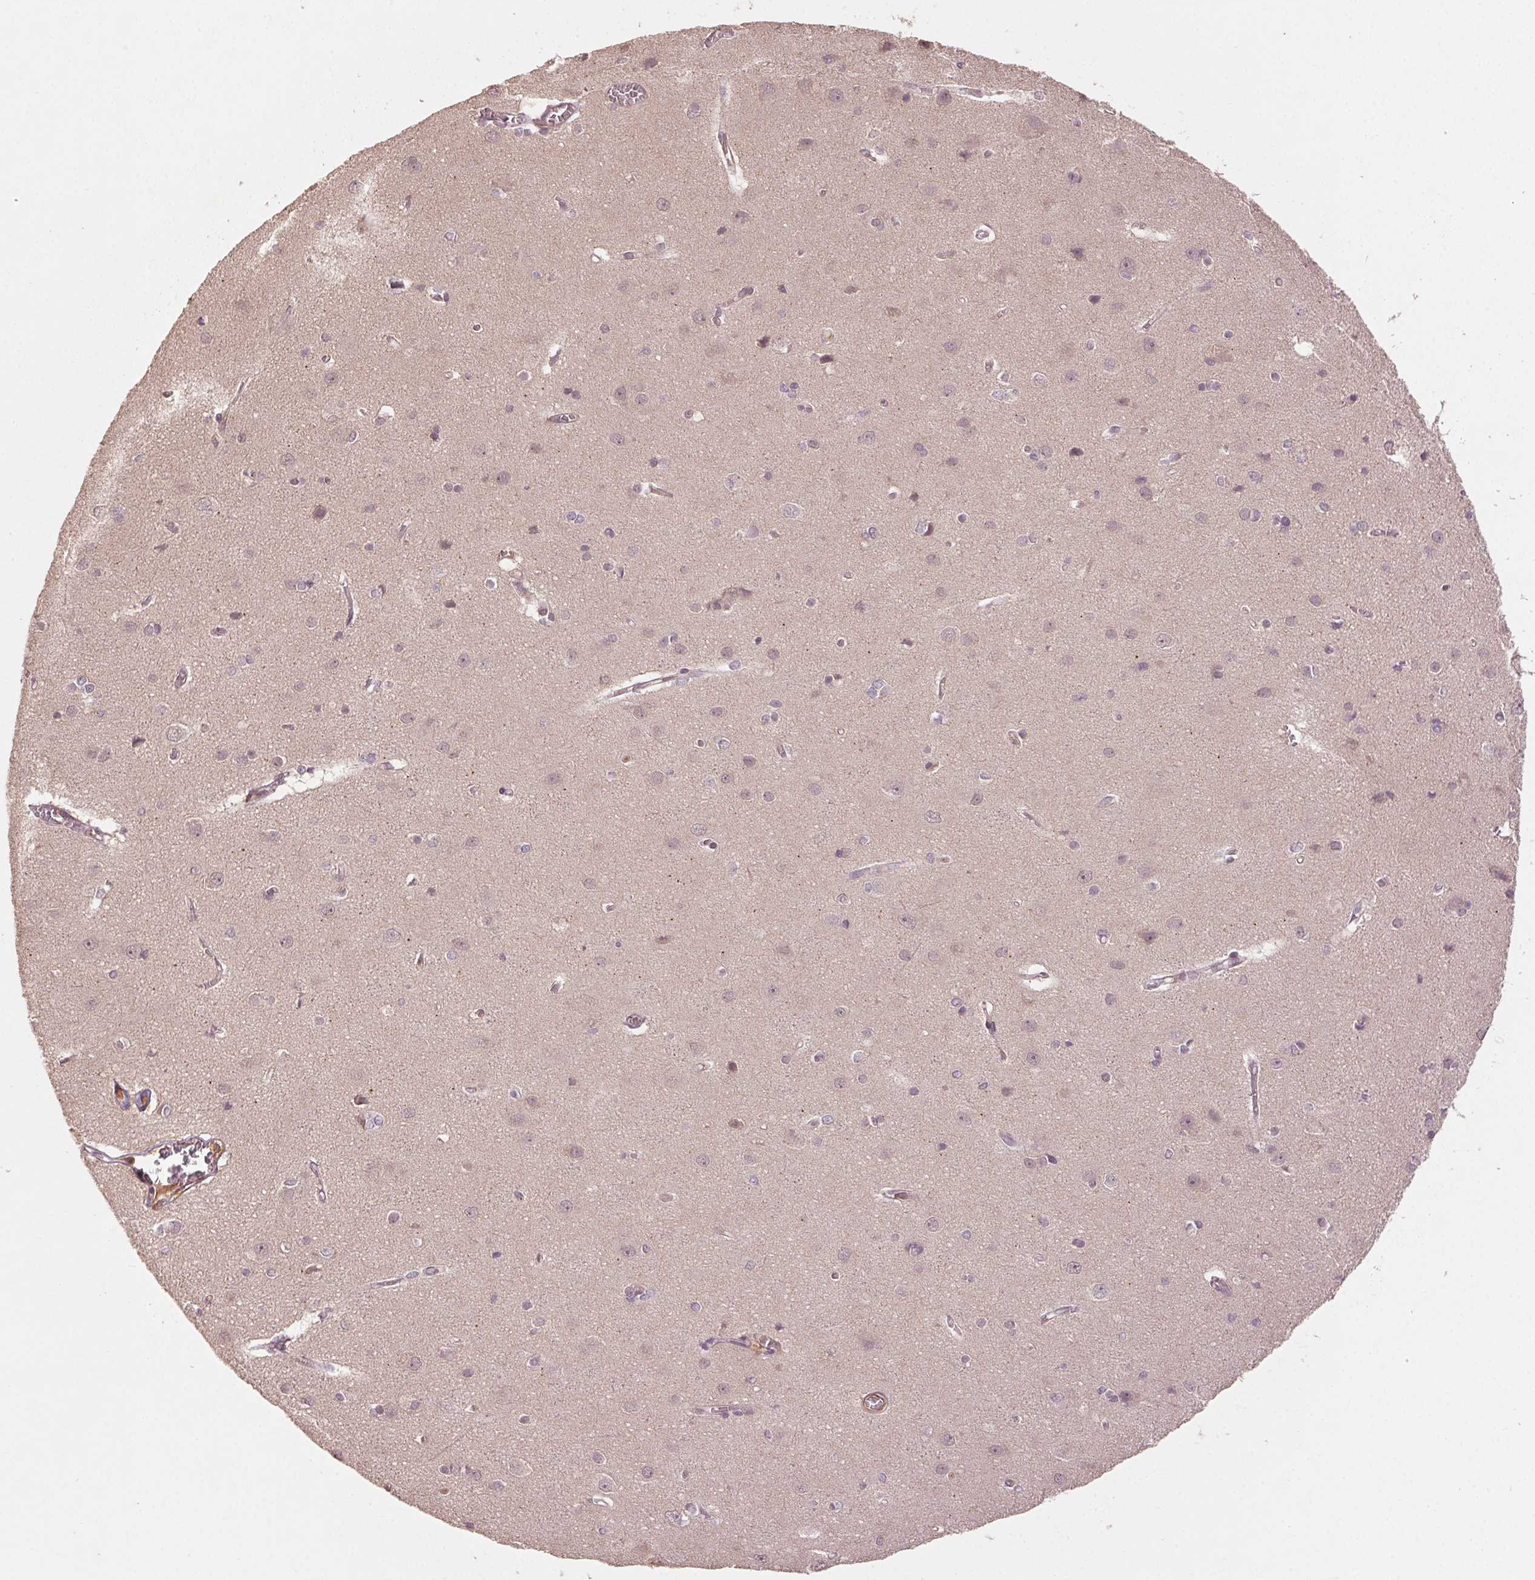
{"staining": {"intensity": "strong", "quantity": "<25%", "location": "cytoplasmic/membranous"}, "tissue": "cerebral cortex", "cell_type": "Endothelial cells", "image_type": "normal", "snomed": [{"axis": "morphology", "description": "Normal tissue, NOS"}, {"axis": "topography", "description": "Cerebral cortex"}], "caption": "Human cerebral cortex stained with a brown dye demonstrates strong cytoplasmic/membranous positive staining in about <25% of endothelial cells.", "gene": "SMLR1", "patient": {"sex": "male", "age": 37}}